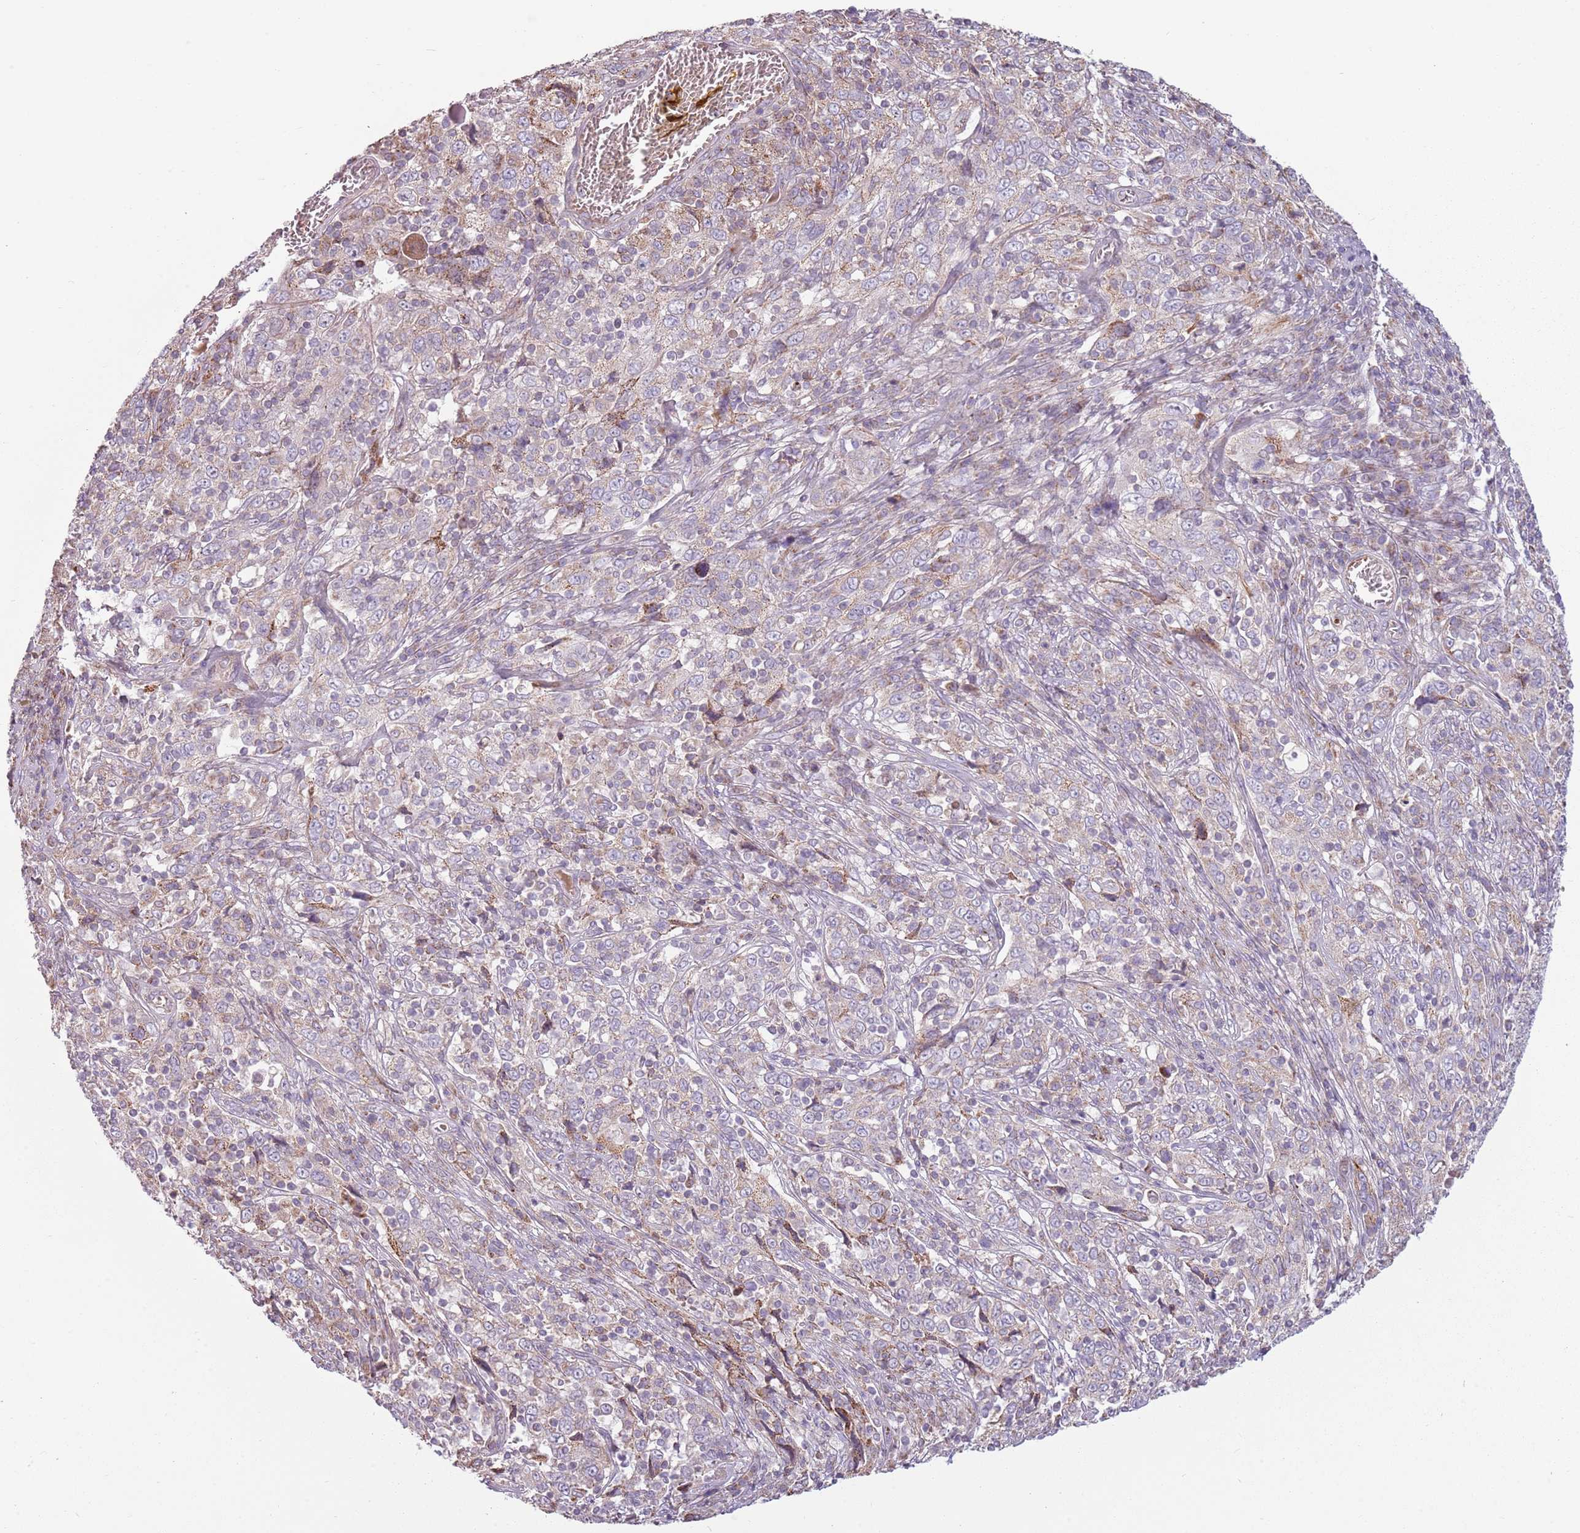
{"staining": {"intensity": "weak", "quantity": "<25%", "location": "cytoplasmic/membranous"}, "tissue": "cervical cancer", "cell_type": "Tumor cells", "image_type": "cancer", "snomed": [{"axis": "morphology", "description": "Squamous cell carcinoma, NOS"}, {"axis": "topography", "description": "Cervix"}], "caption": "Immunohistochemical staining of human cervical squamous cell carcinoma shows no significant positivity in tumor cells.", "gene": "ZNF530", "patient": {"sex": "female", "age": 46}}